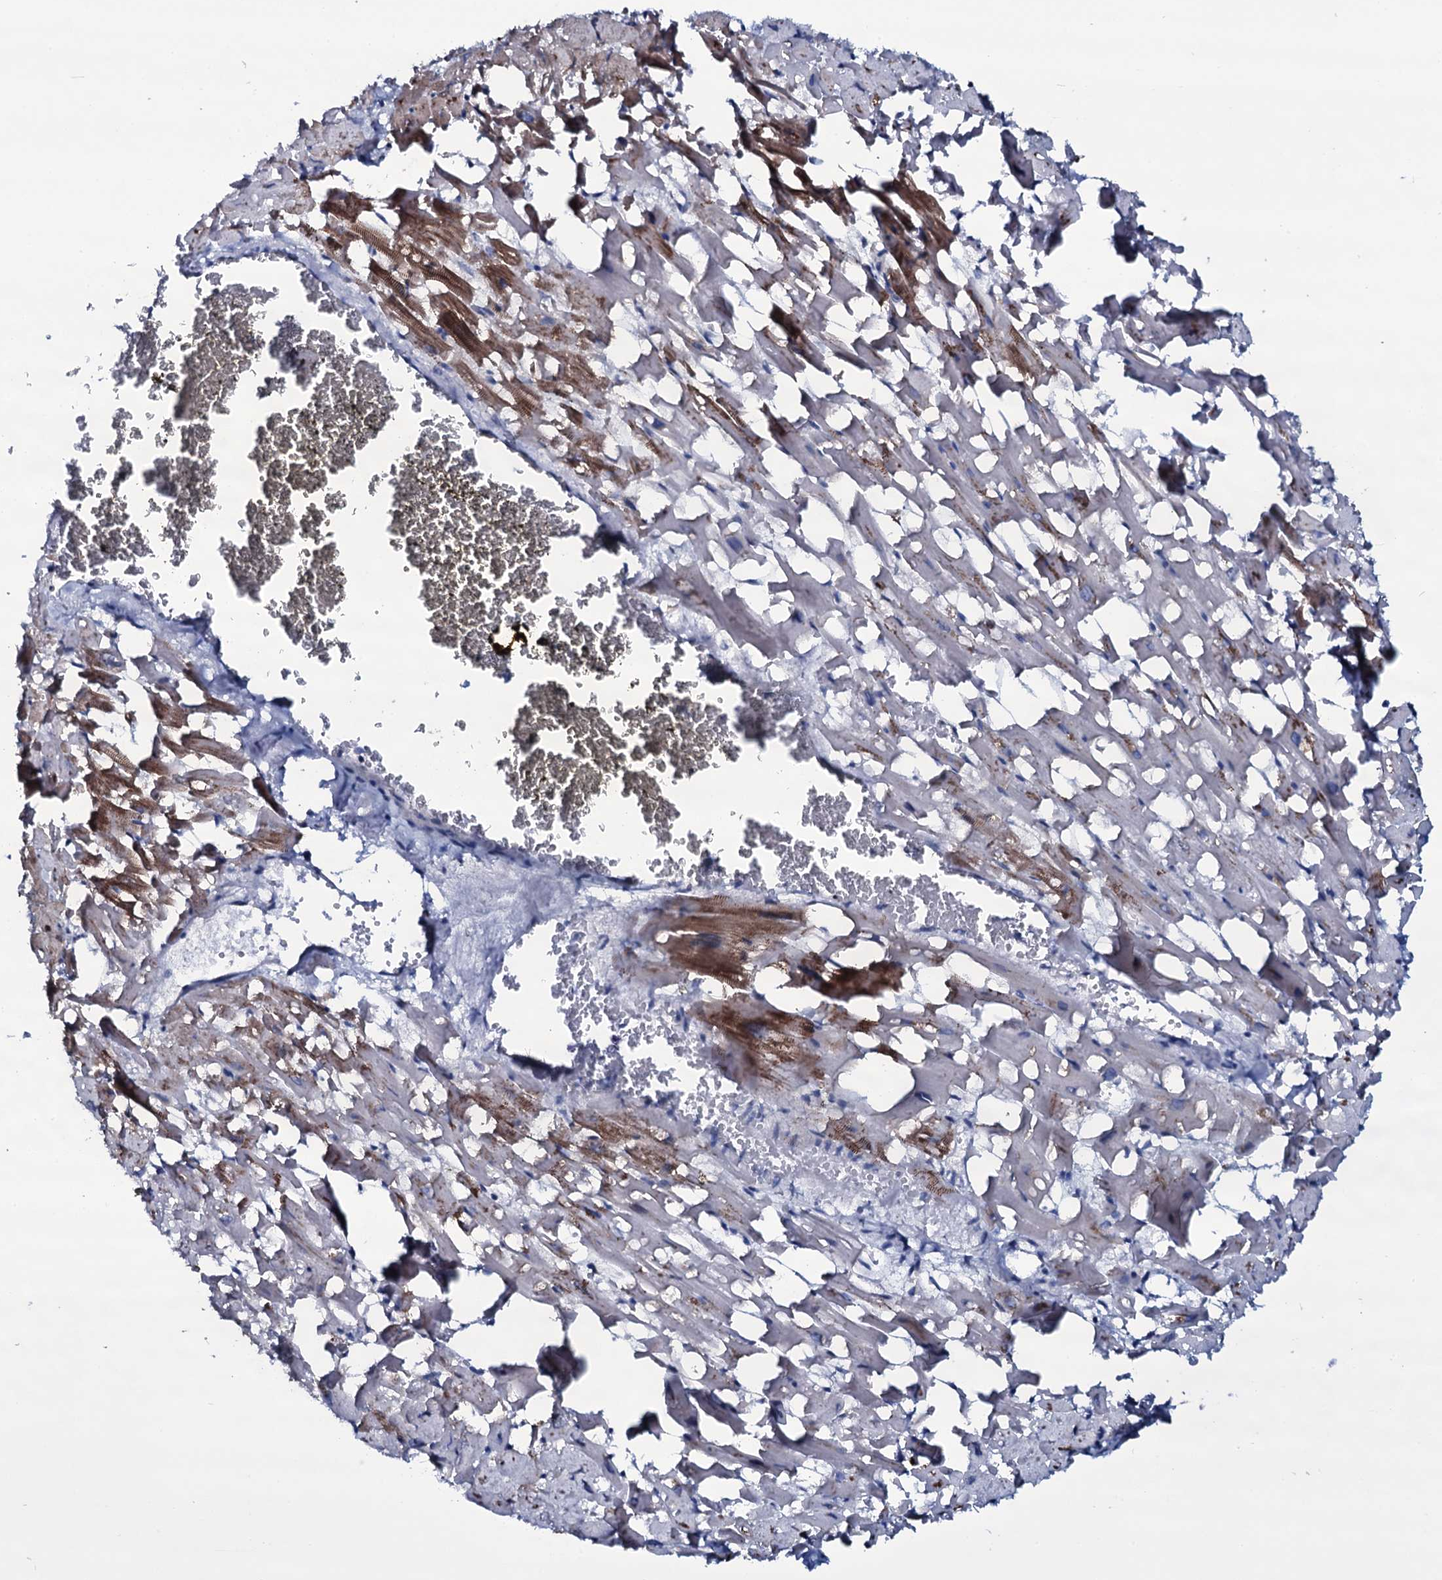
{"staining": {"intensity": "moderate", "quantity": ">75%", "location": "cytoplasmic/membranous"}, "tissue": "heart muscle", "cell_type": "Cardiomyocytes", "image_type": "normal", "snomed": [{"axis": "morphology", "description": "Normal tissue, NOS"}, {"axis": "topography", "description": "Heart"}], "caption": "Immunohistochemical staining of benign human heart muscle displays moderate cytoplasmic/membranous protein expression in about >75% of cardiomyocytes.", "gene": "WIPF3", "patient": {"sex": "female", "age": 64}}